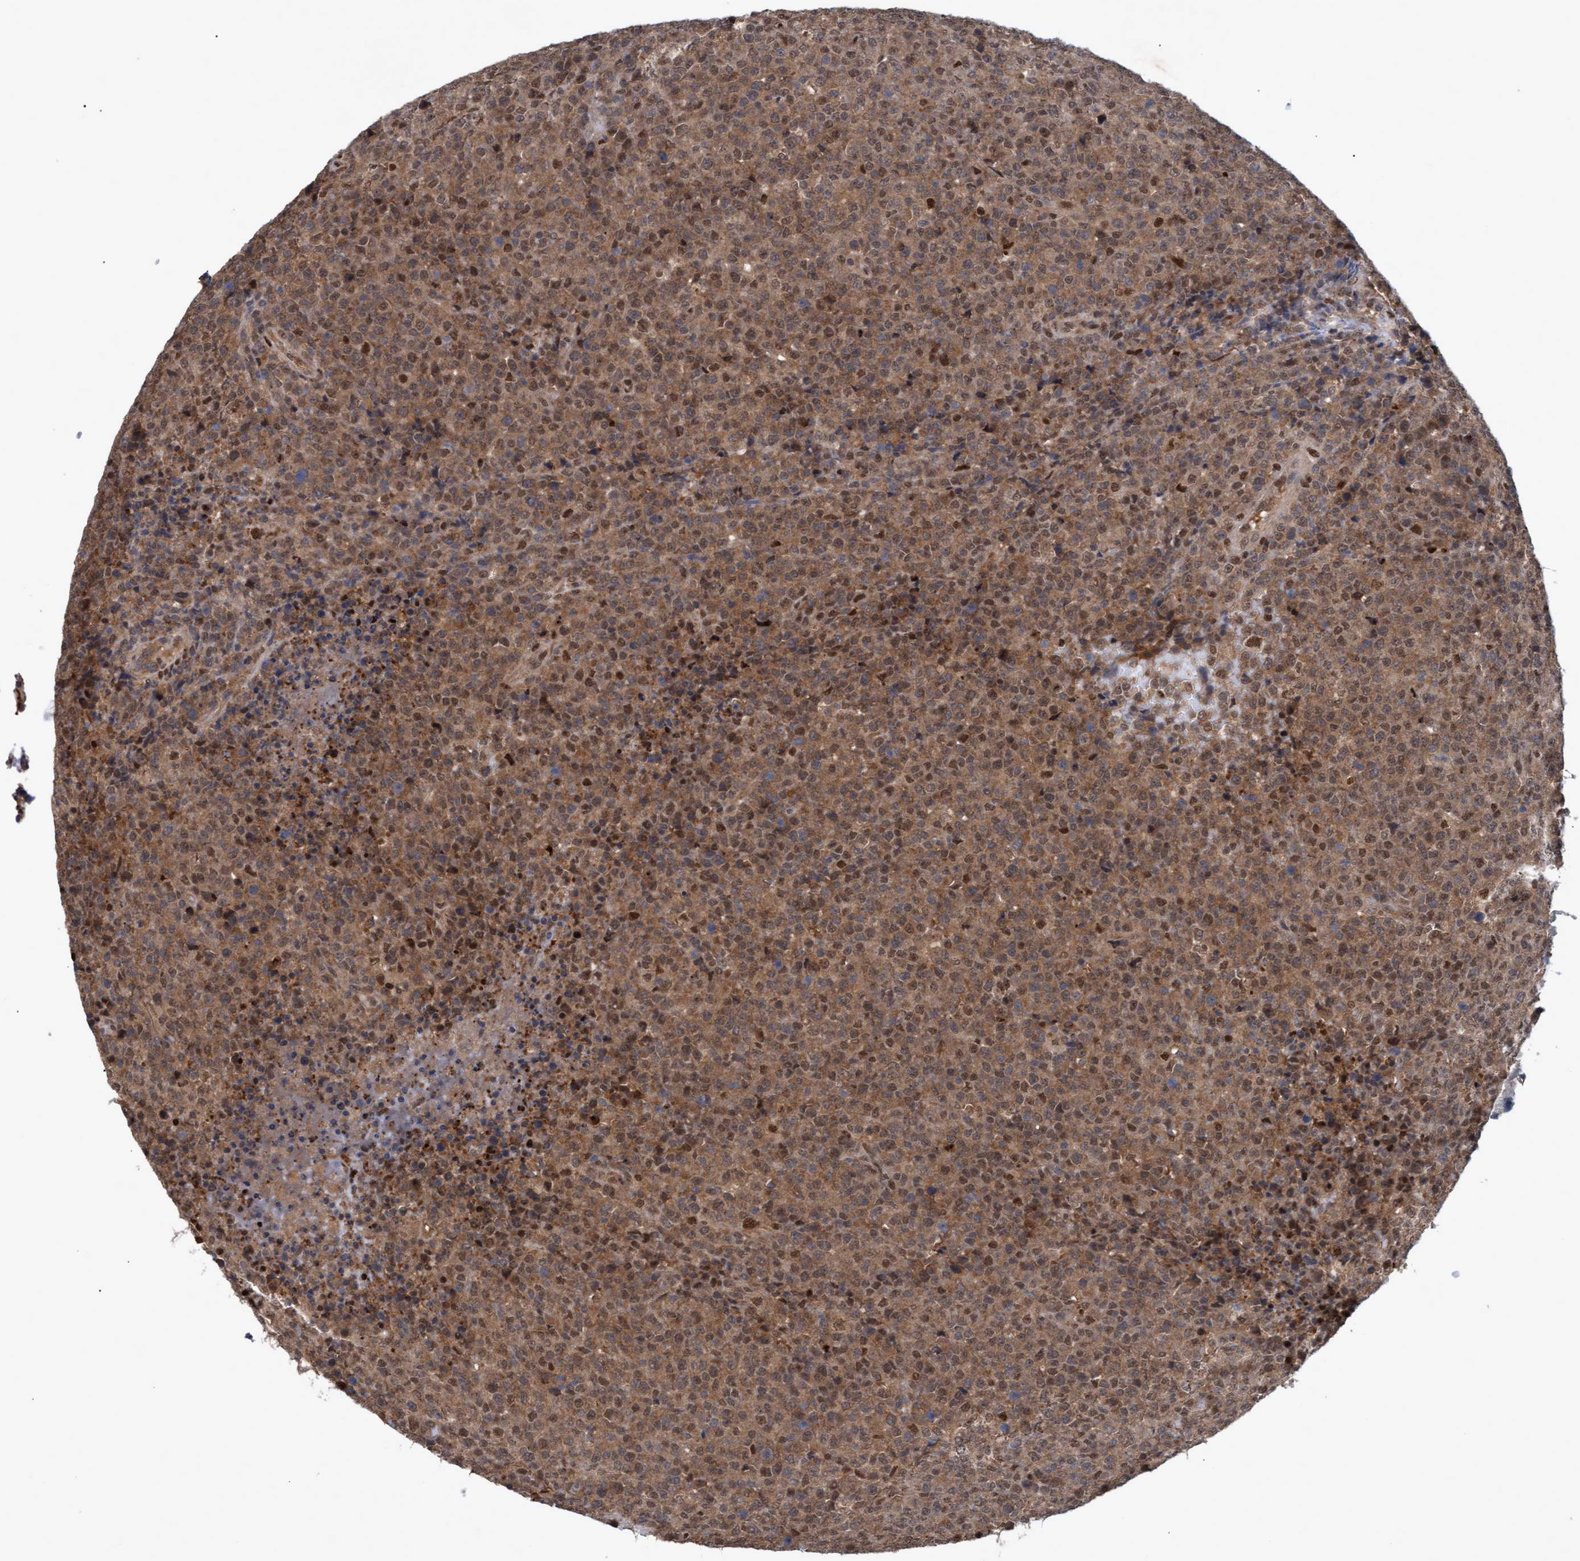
{"staining": {"intensity": "moderate", "quantity": ">75%", "location": "cytoplasmic/membranous,nuclear"}, "tissue": "lymphoma", "cell_type": "Tumor cells", "image_type": "cancer", "snomed": [{"axis": "morphology", "description": "Malignant lymphoma, non-Hodgkin's type, High grade"}, {"axis": "topography", "description": "Lymph node"}], "caption": "Tumor cells reveal medium levels of moderate cytoplasmic/membranous and nuclear positivity in about >75% of cells in lymphoma.", "gene": "PSMB6", "patient": {"sex": "male", "age": 13}}